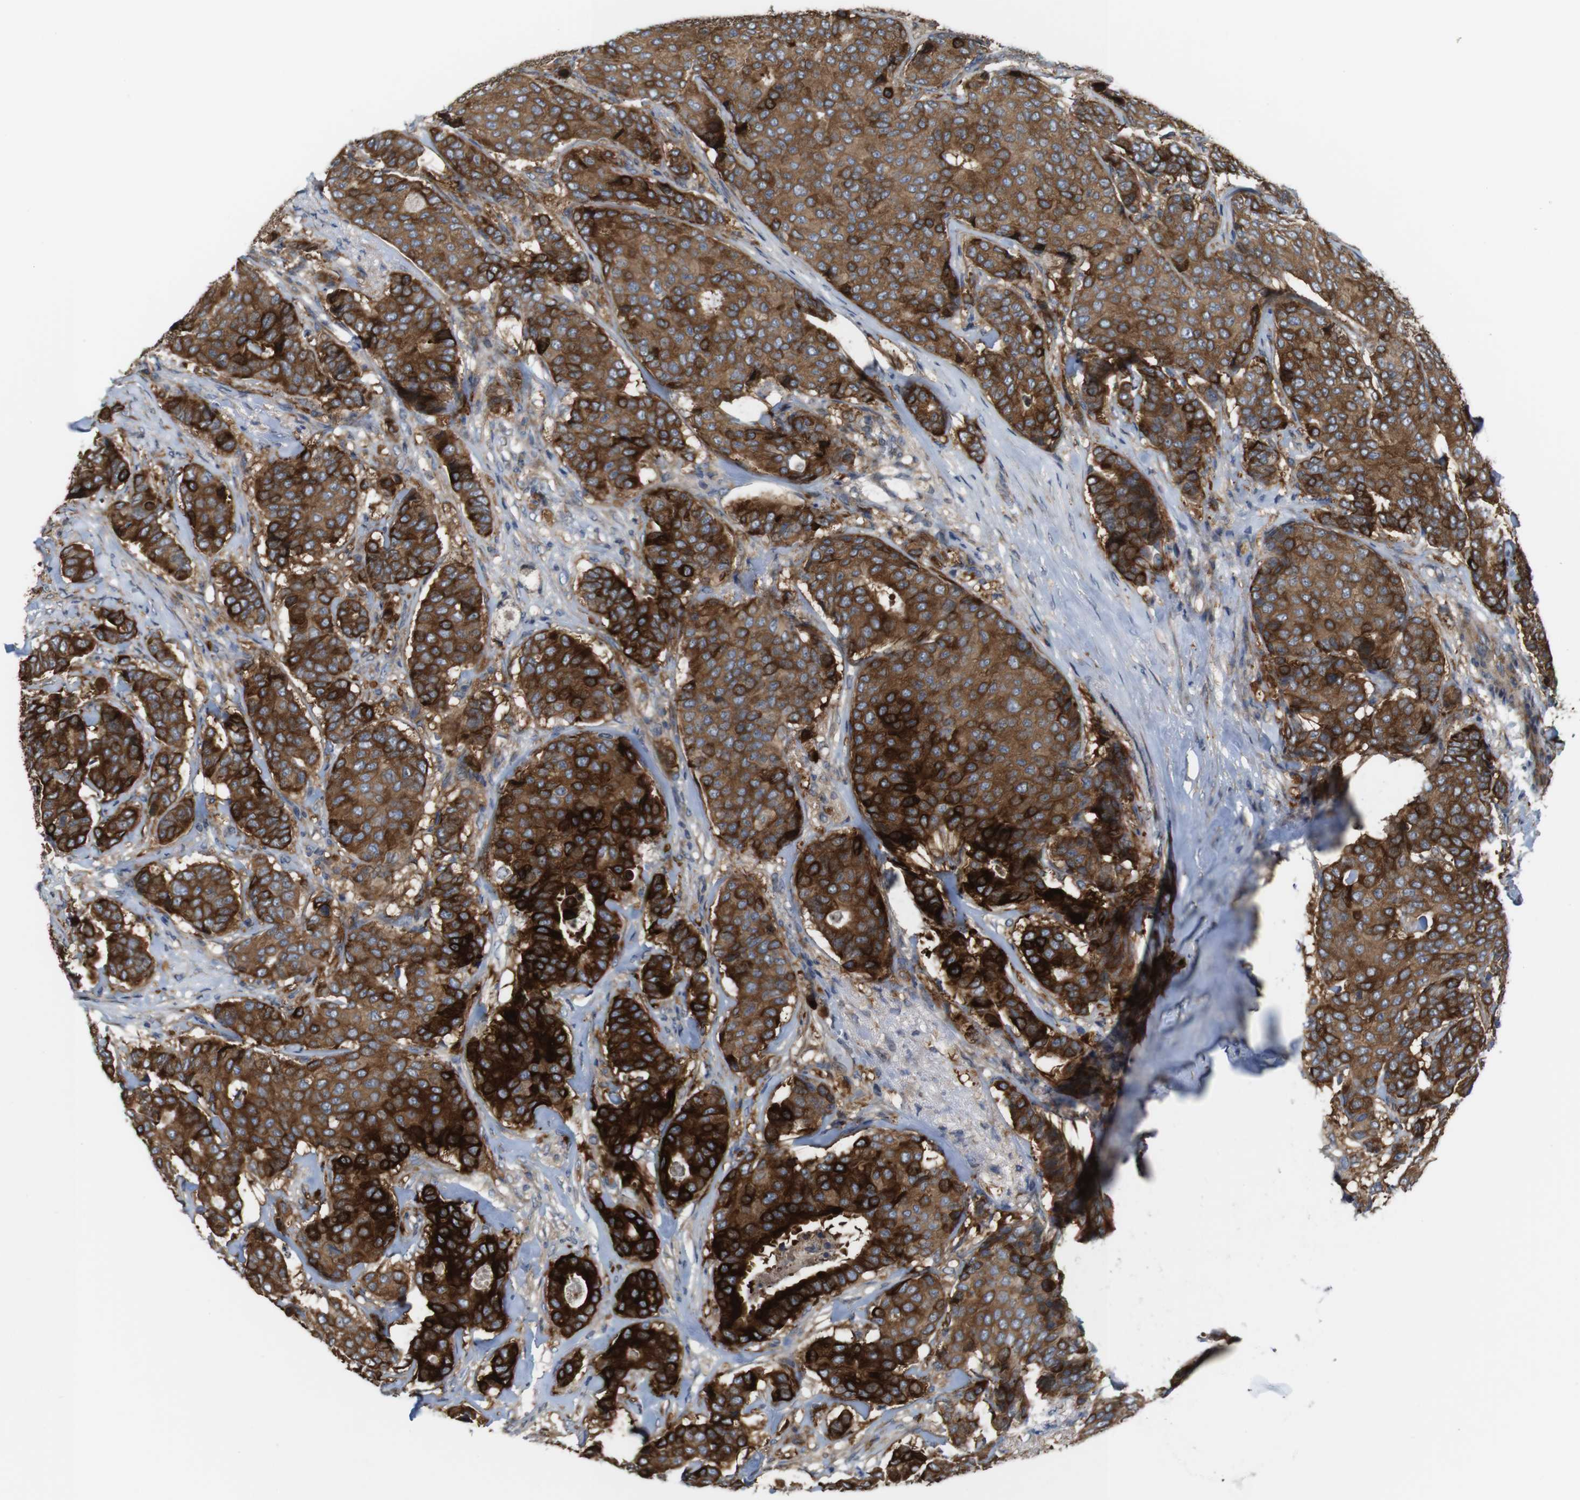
{"staining": {"intensity": "strong", "quantity": "25%-75%", "location": "cytoplasmic/membranous"}, "tissue": "breast cancer", "cell_type": "Tumor cells", "image_type": "cancer", "snomed": [{"axis": "morphology", "description": "Duct carcinoma"}, {"axis": "topography", "description": "Breast"}], "caption": "This is an image of IHC staining of breast cancer, which shows strong positivity in the cytoplasmic/membranous of tumor cells.", "gene": "PCOLCE2", "patient": {"sex": "female", "age": 75}}